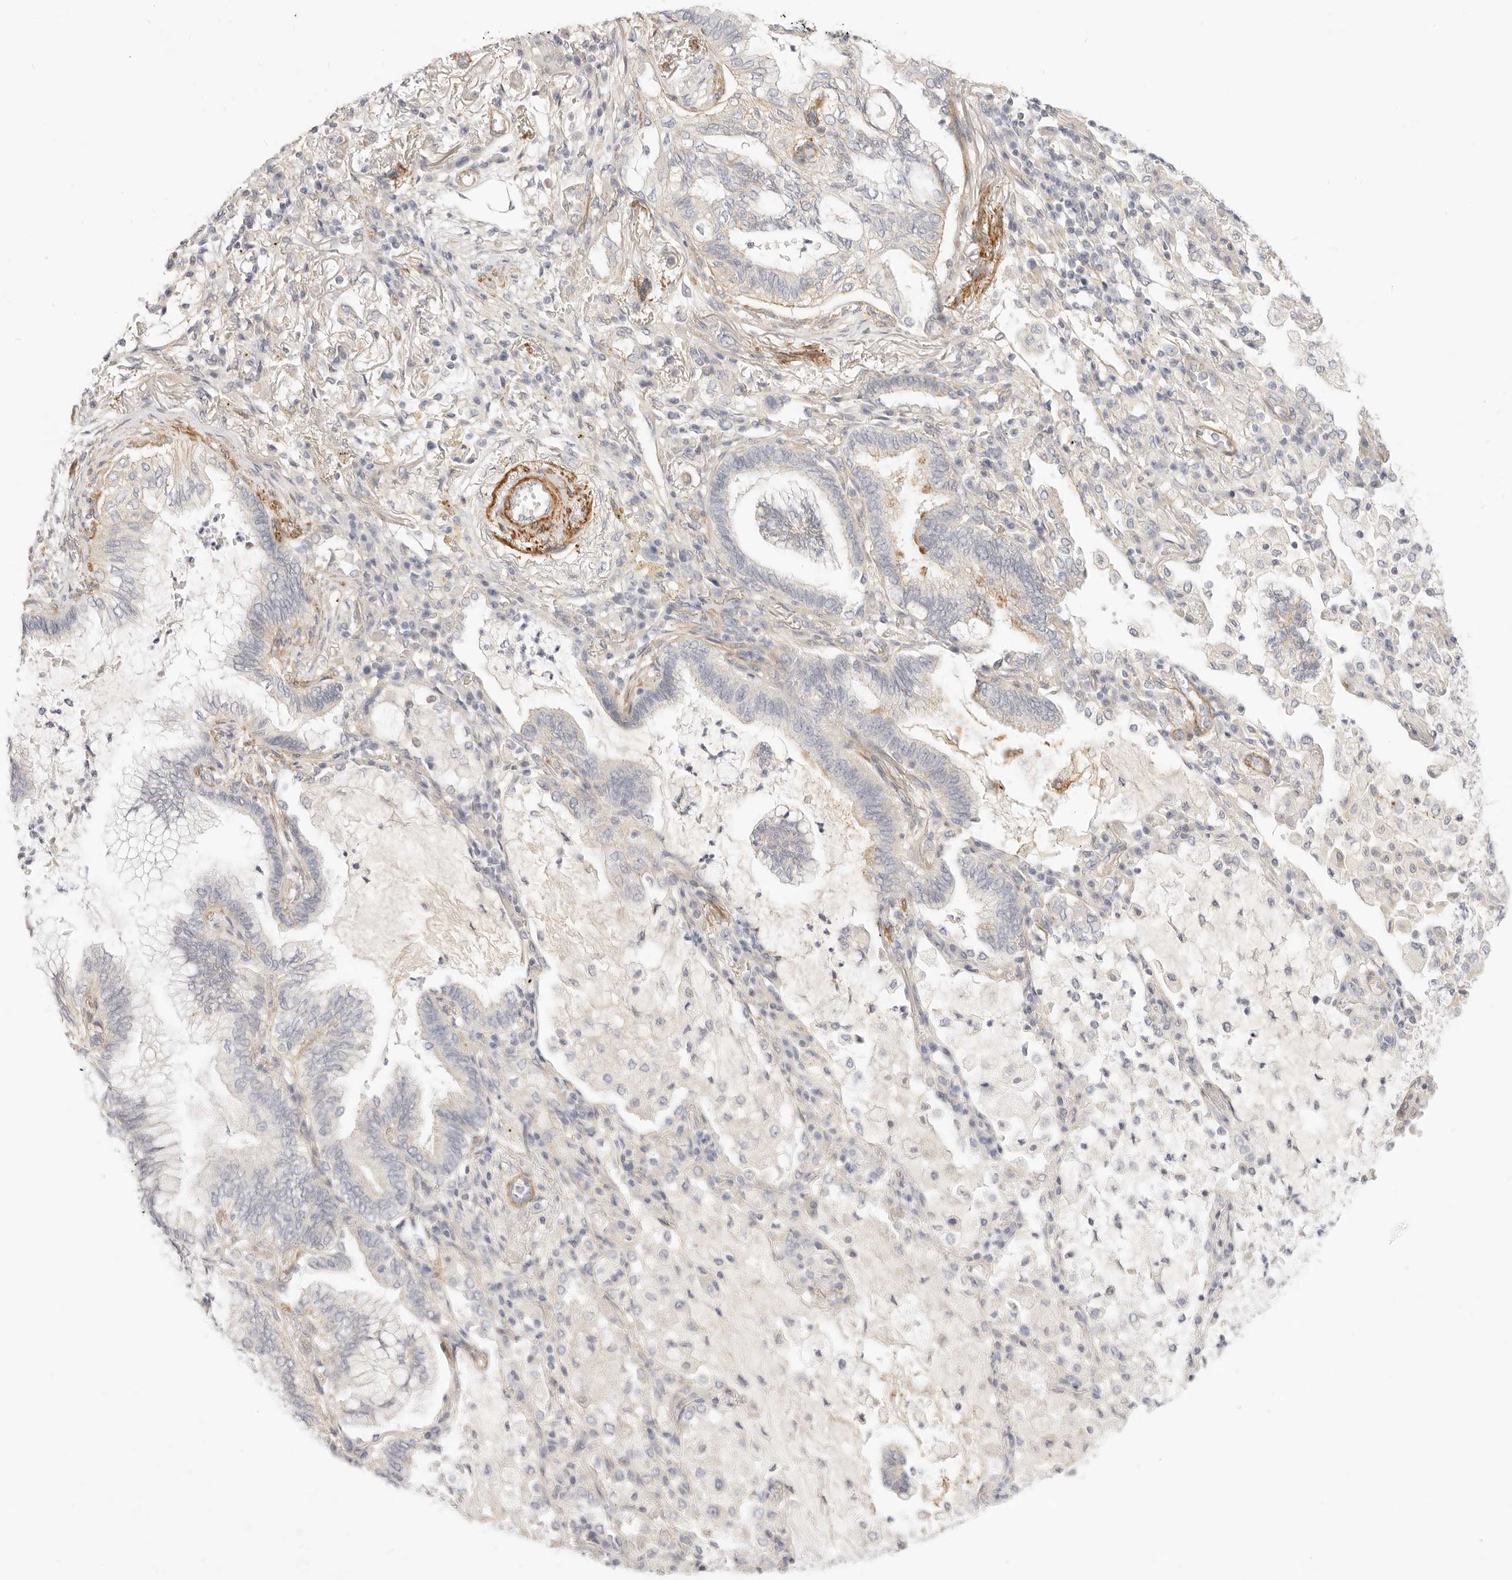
{"staining": {"intensity": "negative", "quantity": "none", "location": "none"}, "tissue": "lung cancer", "cell_type": "Tumor cells", "image_type": "cancer", "snomed": [{"axis": "morphology", "description": "Adenocarcinoma, NOS"}, {"axis": "topography", "description": "Lung"}], "caption": "The IHC image has no significant positivity in tumor cells of lung cancer tissue. (Stains: DAB immunohistochemistry (IHC) with hematoxylin counter stain, Microscopy: brightfield microscopy at high magnification).", "gene": "UBXN10", "patient": {"sex": "female", "age": 70}}